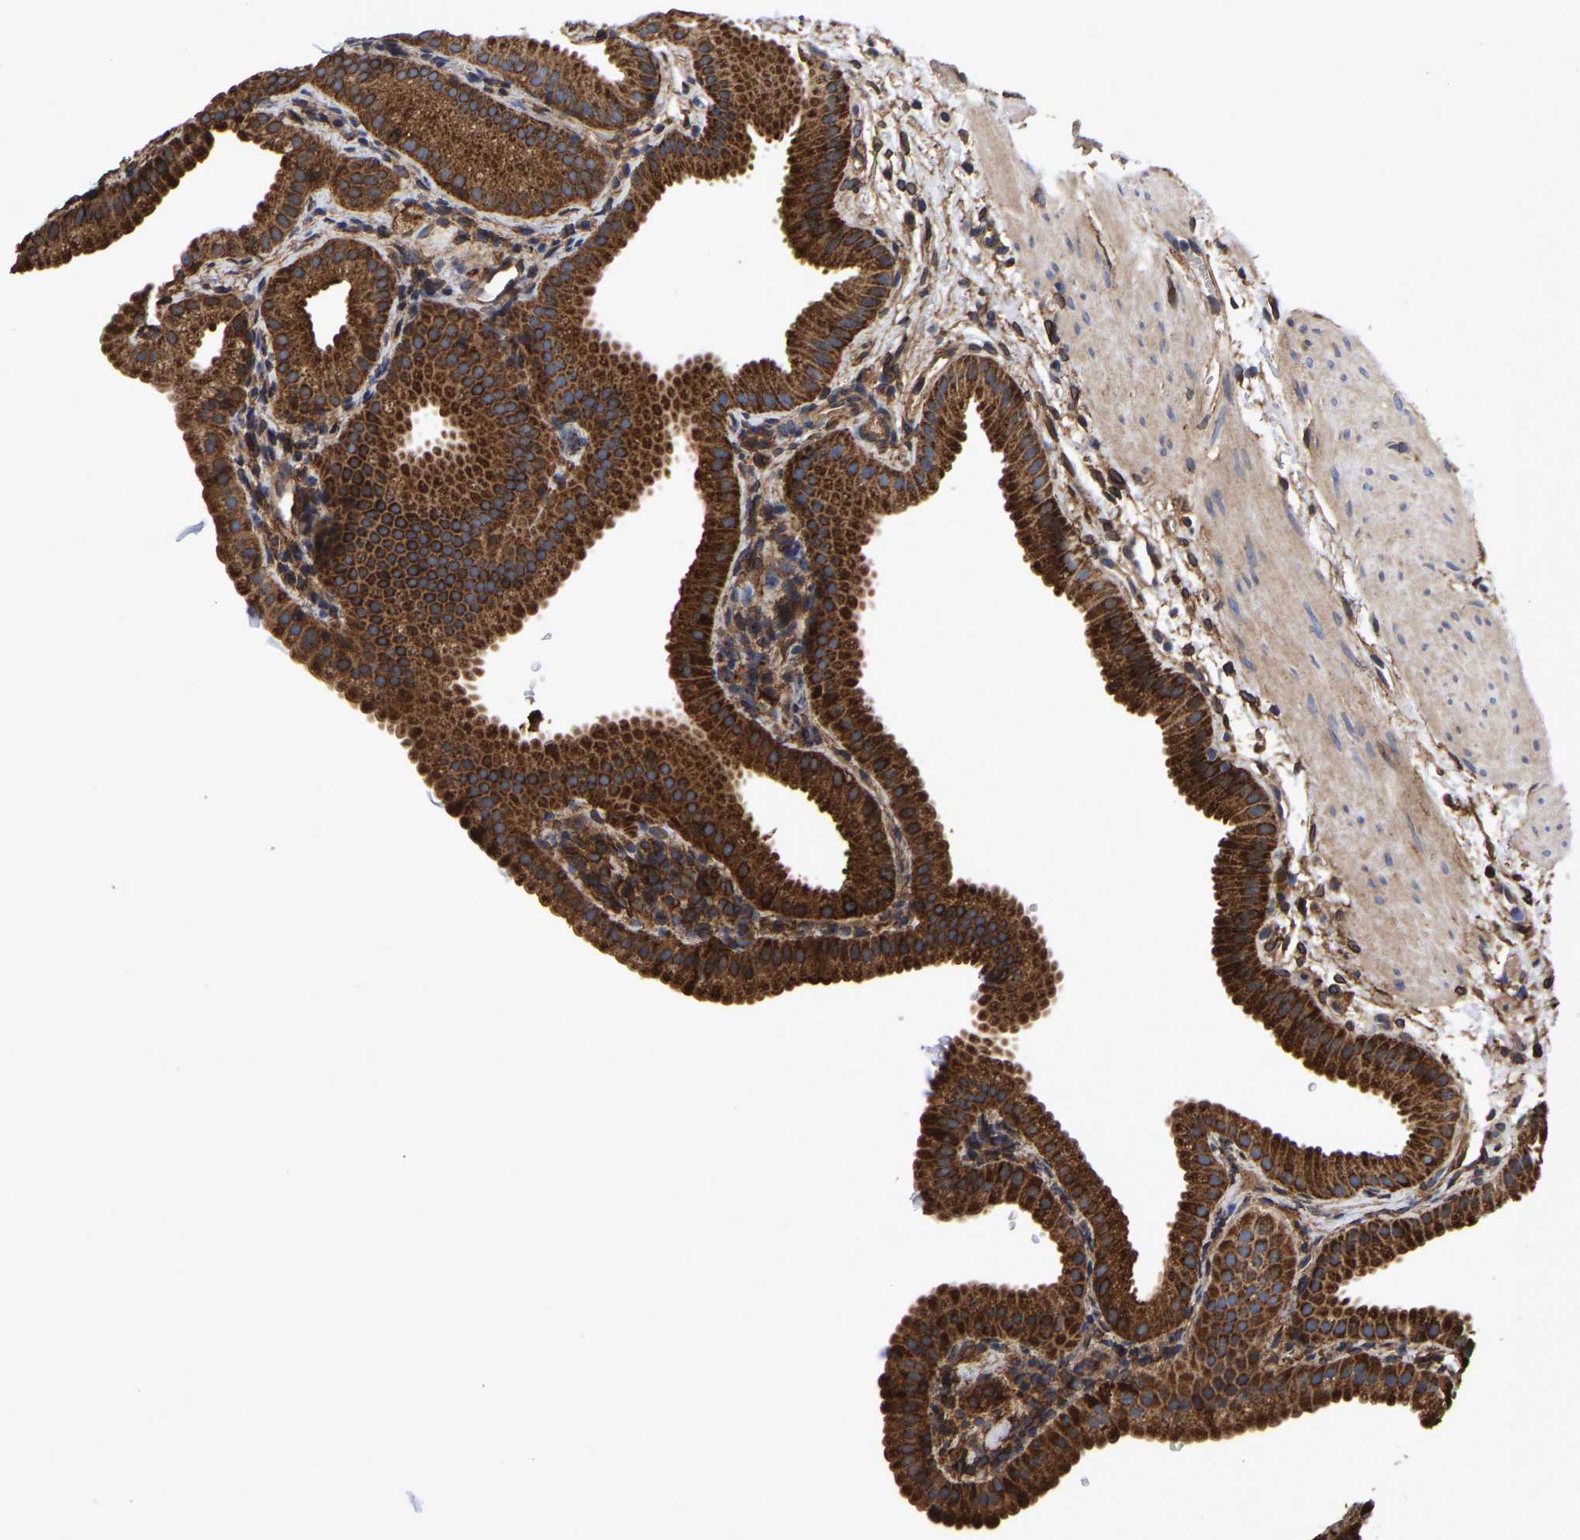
{"staining": {"intensity": "strong", "quantity": ">75%", "location": "cytoplasmic/membranous"}, "tissue": "gallbladder", "cell_type": "Glandular cells", "image_type": "normal", "snomed": [{"axis": "morphology", "description": "Normal tissue, NOS"}, {"axis": "topography", "description": "Gallbladder"}], "caption": "Immunohistochemical staining of normal gallbladder exhibits >75% levels of strong cytoplasmic/membranous protein positivity in approximately >75% of glandular cells.", "gene": "LIF", "patient": {"sex": "female", "age": 64}}